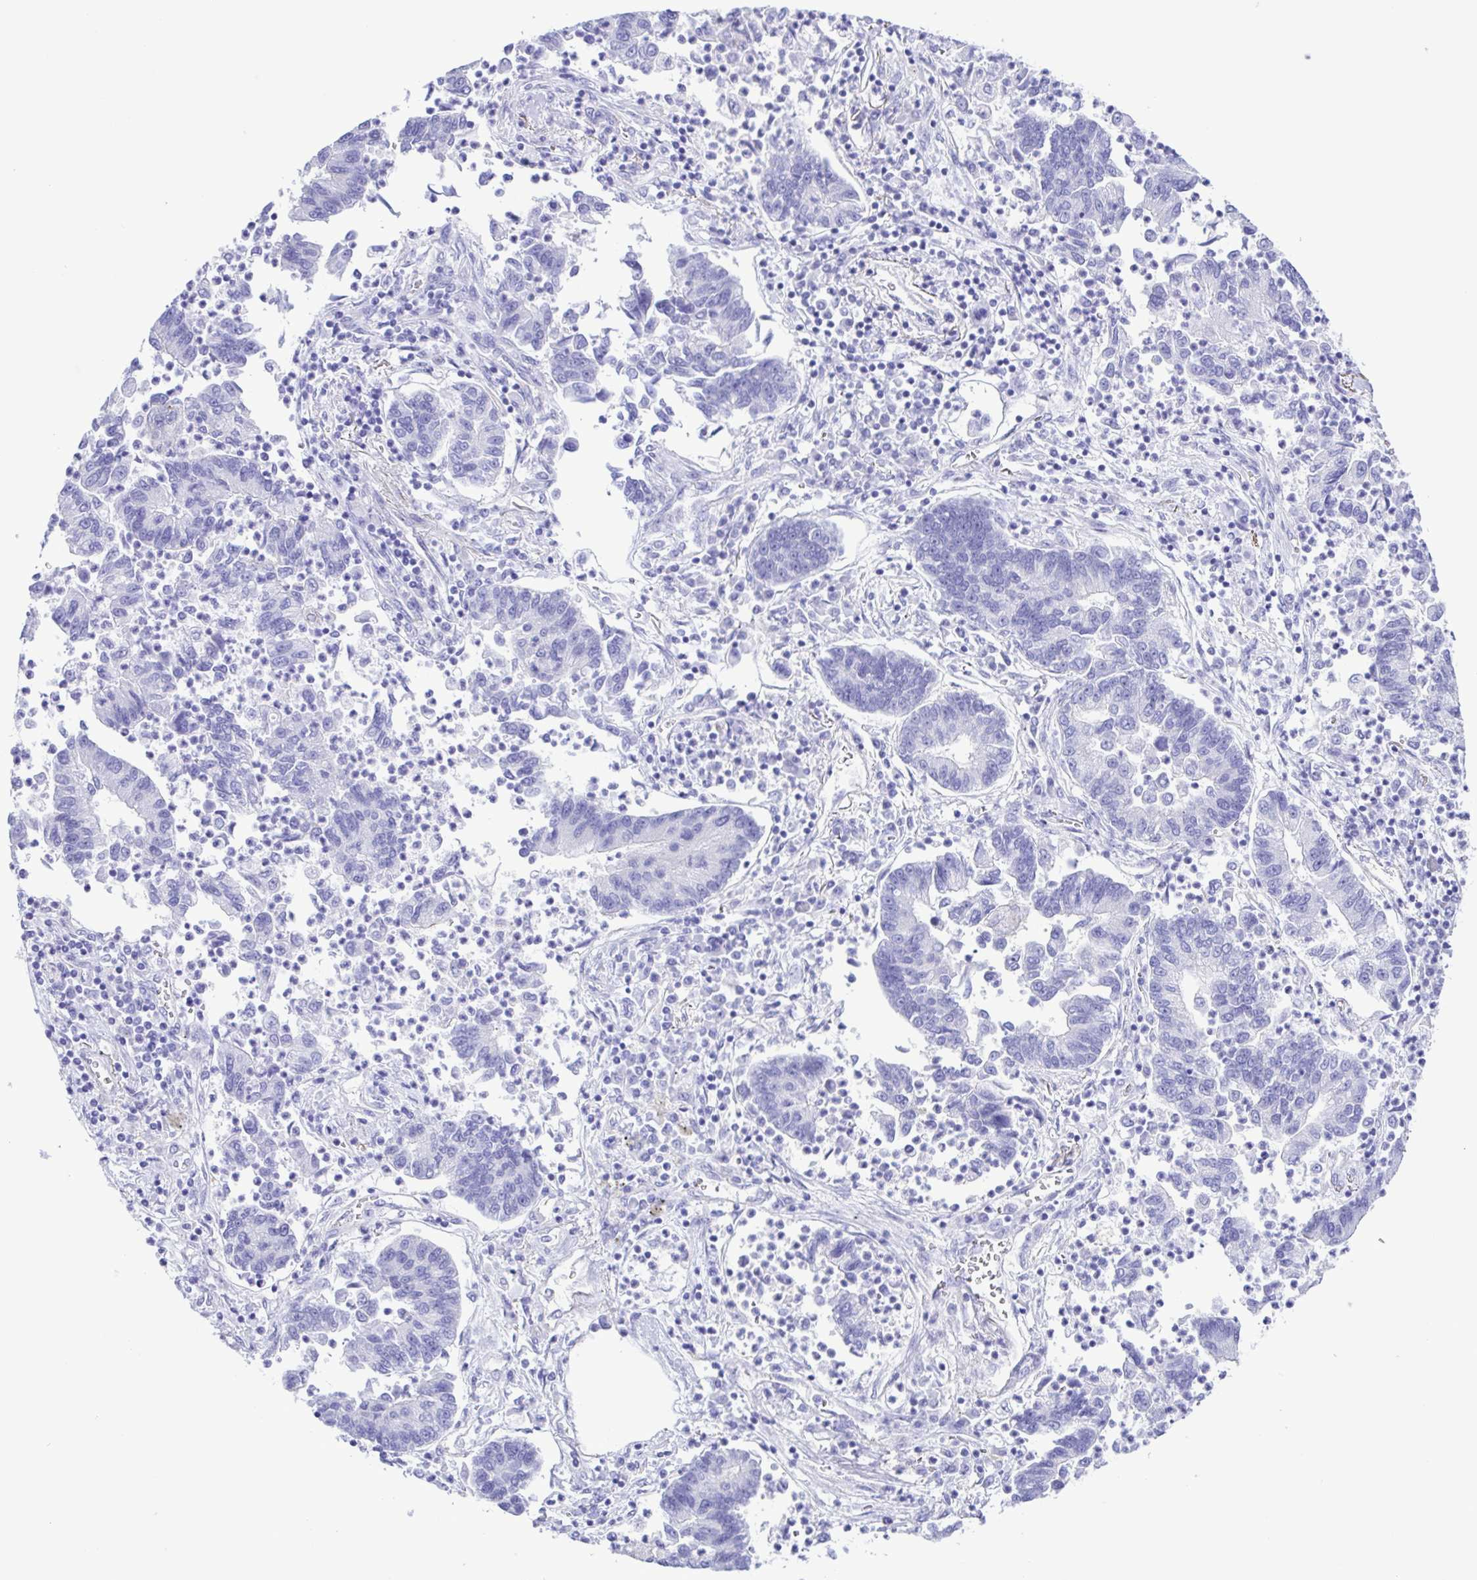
{"staining": {"intensity": "negative", "quantity": "none", "location": "none"}, "tissue": "lung cancer", "cell_type": "Tumor cells", "image_type": "cancer", "snomed": [{"axis": "morphology", "description": "Adenocarcinoma, NOS"}, {"axis": "topography", "description": "Lung"}], "caption": "IHC histopathology image of human adenocarcinoma (lung) stained for a protein (brown), which shows no positivity in tumor cells. Nuclei are stained in blue.", "gene": "CYP11A1", "patient": {"sex": "female", "age": 57}}